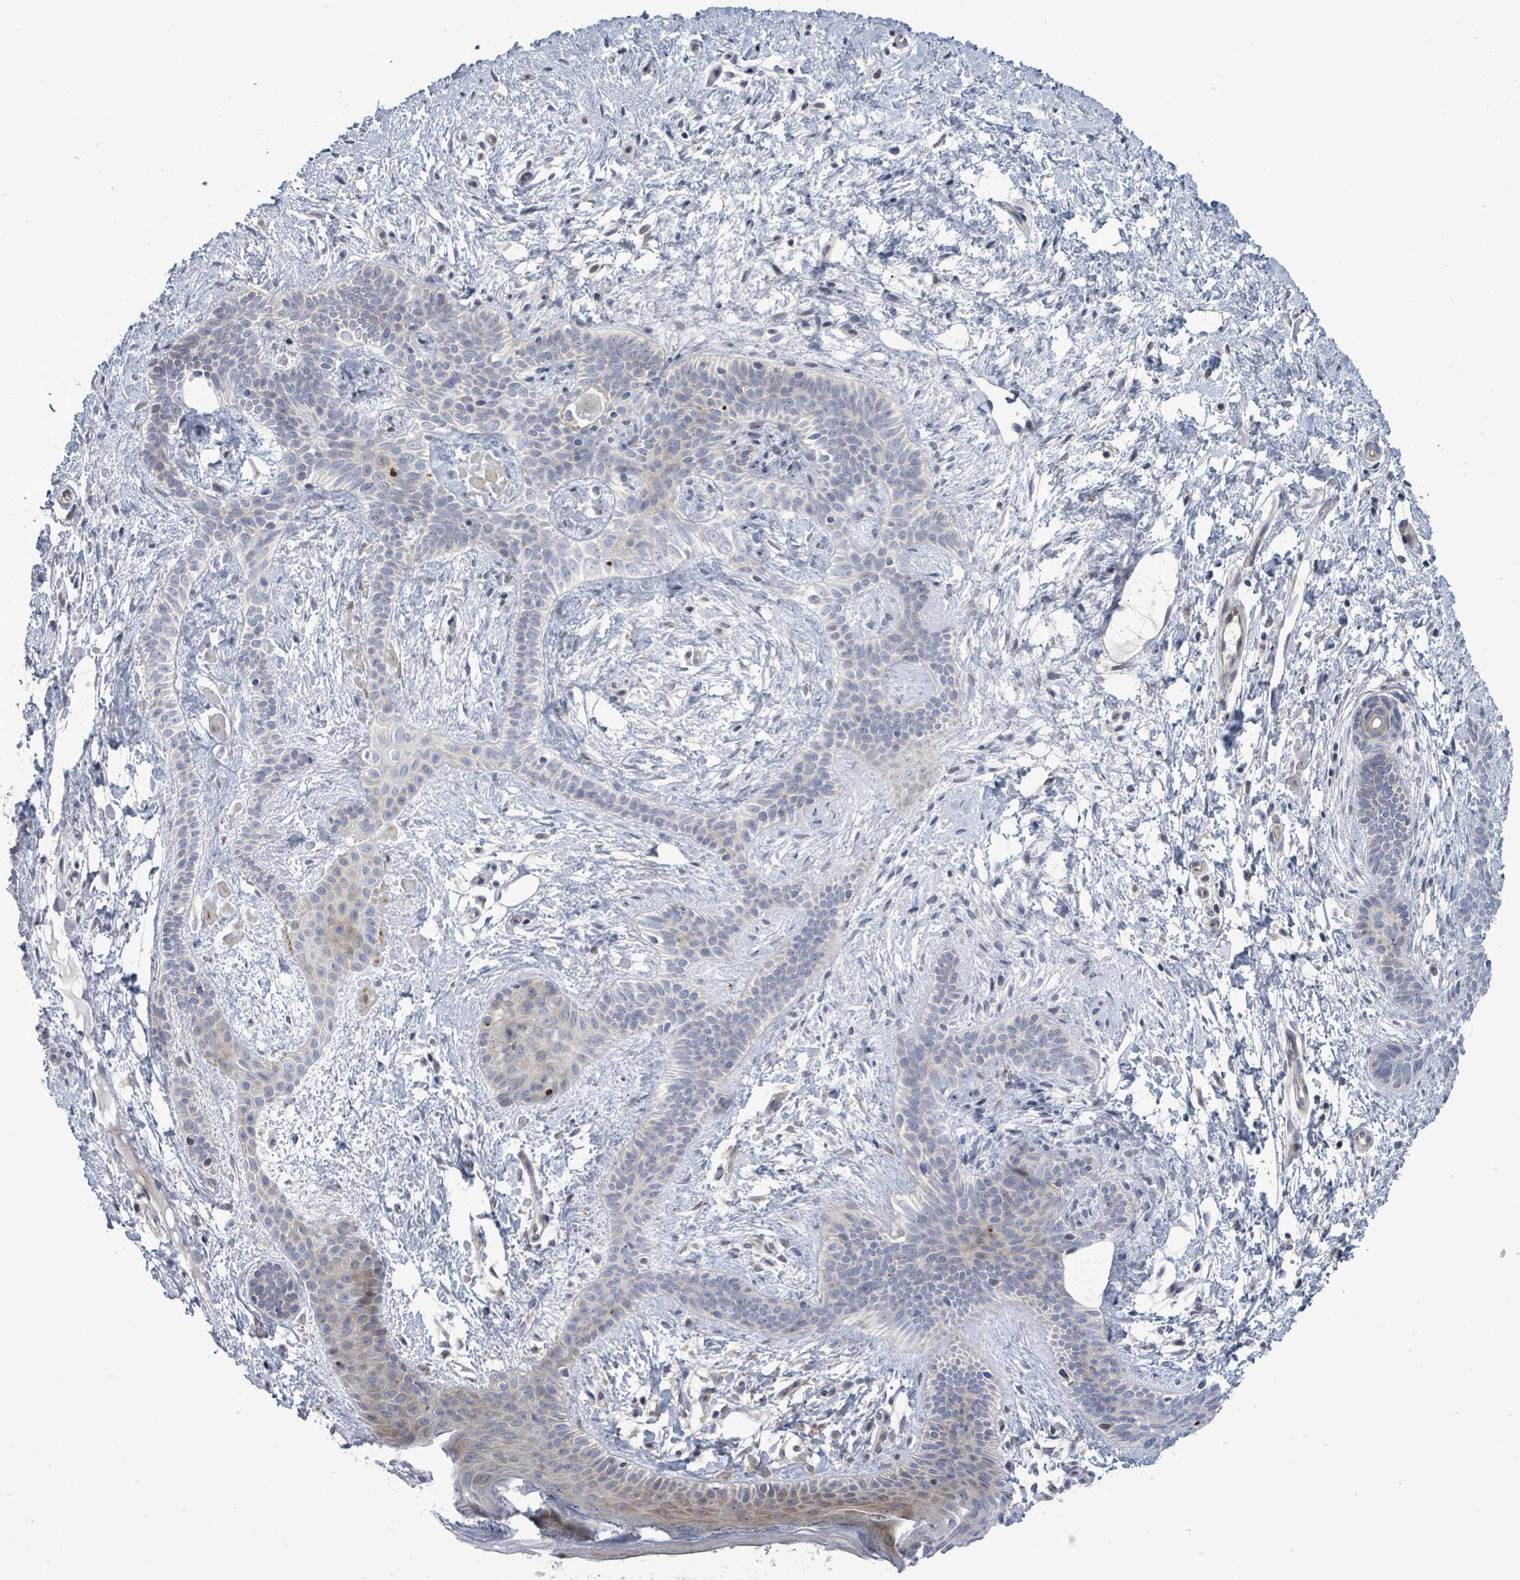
{"staining": {"intensity": "negative", "quantity": "none", "location": "none"}, "tissue": "skin cancer", "cell_type": "Tumor cells", "image_type": "cancer", "snomed": [{"axis": "morphology", "description": "Basal cell carcinoma"}, {"axis": "topography", "description": "Skin"}], "caption": "A photomicrograph of human skin cancer (basal cell carcinoma) is negative for staining in tumor cells.", "gene": "SAR1A", "patient": {"sex": "male", "age": 78}}